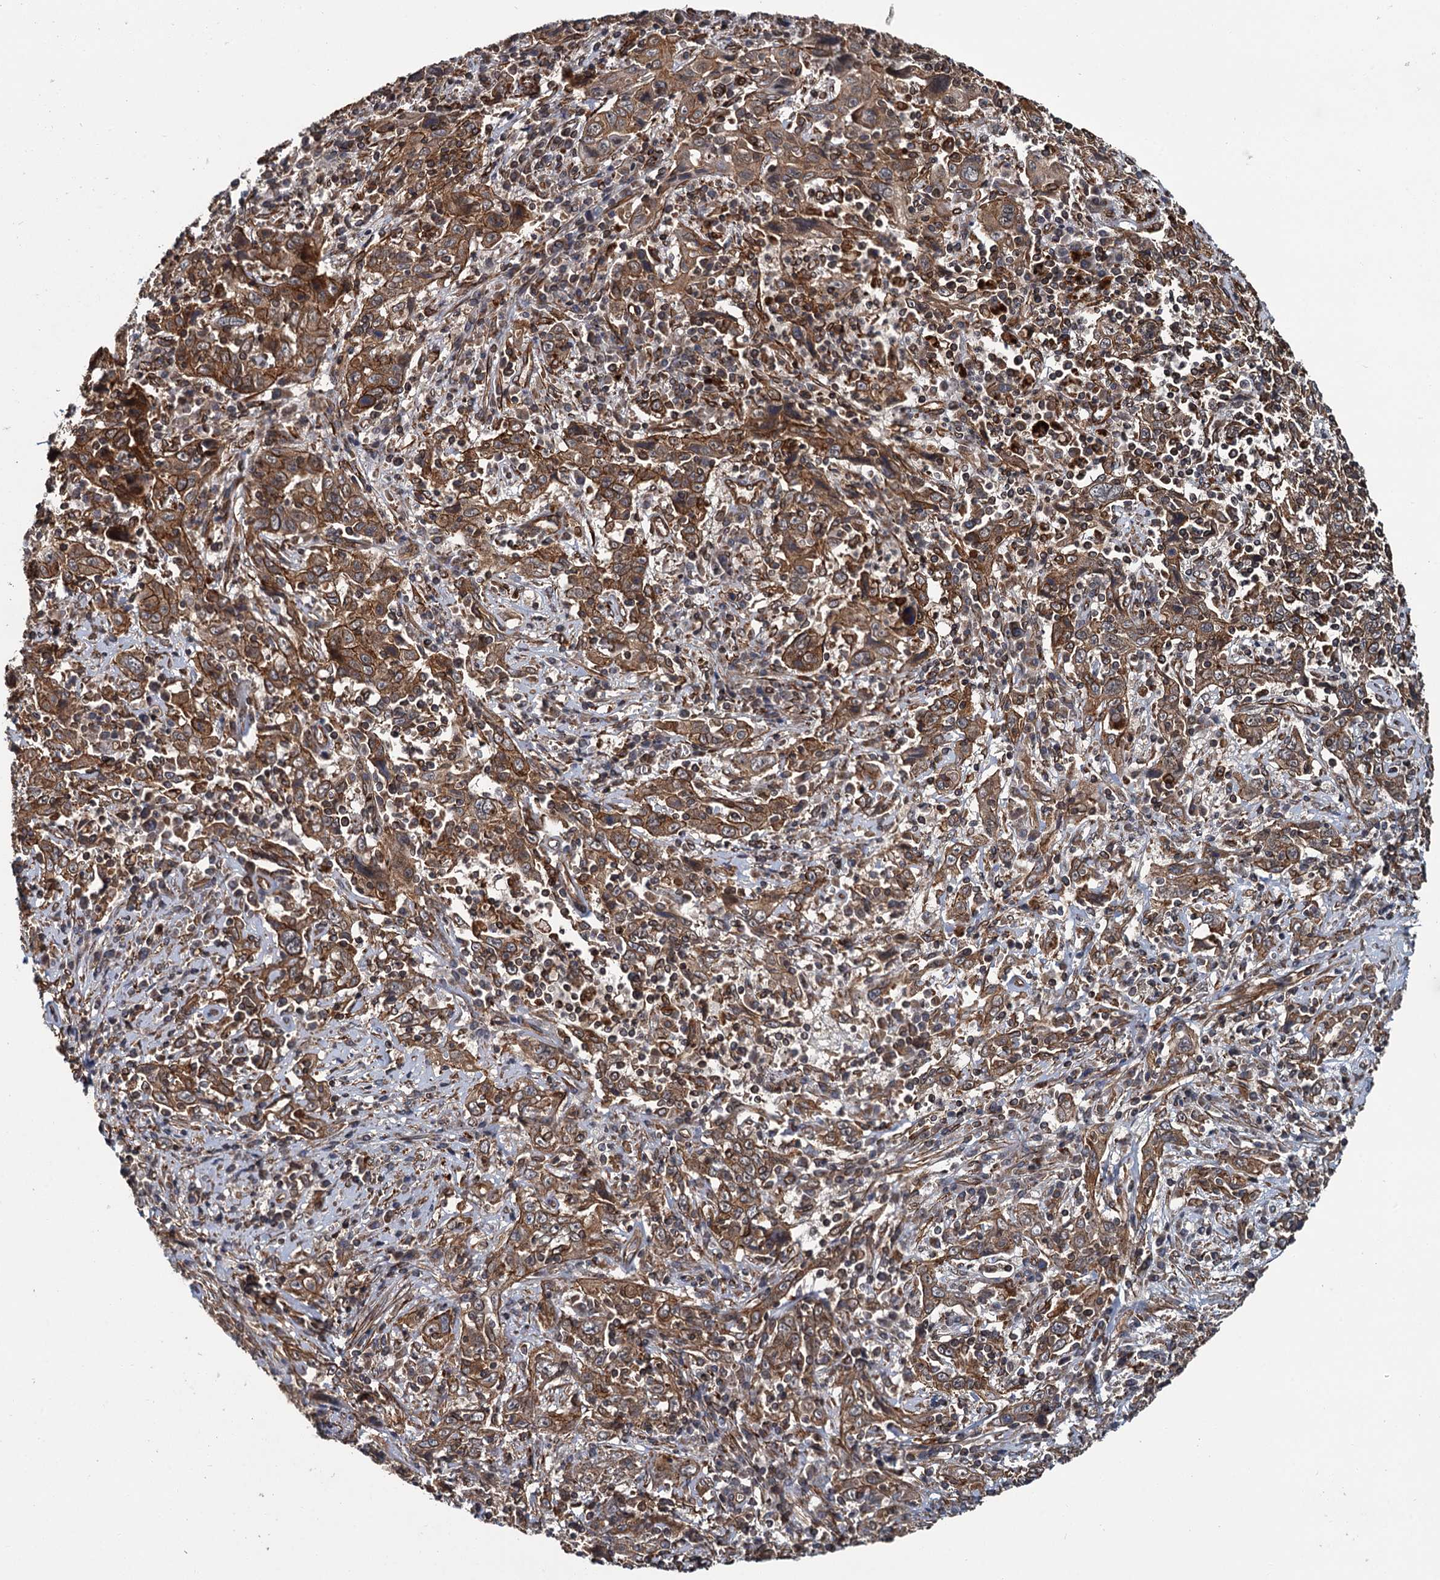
{"staining": {"intensity": "moderate", "quantity": ">75%", "location": "cytoplasmic/membranous"}, "tissue": "cervical cancer", "cell_type": "Tumor cells", "image_type": "cancer", "snomed": [{"axis": "morphology", "description": "Squamous cell carcinoma, NOS"}, {"axis": "topography", "description": "Cervix"}], "caption": "Human squamous cell carcinoma (cervical) stained with a protein marker demonstrates moderate staining in tumor cells.", "gene": "ZFYVE19", "patient": {"sex": "female", "age": 46}}